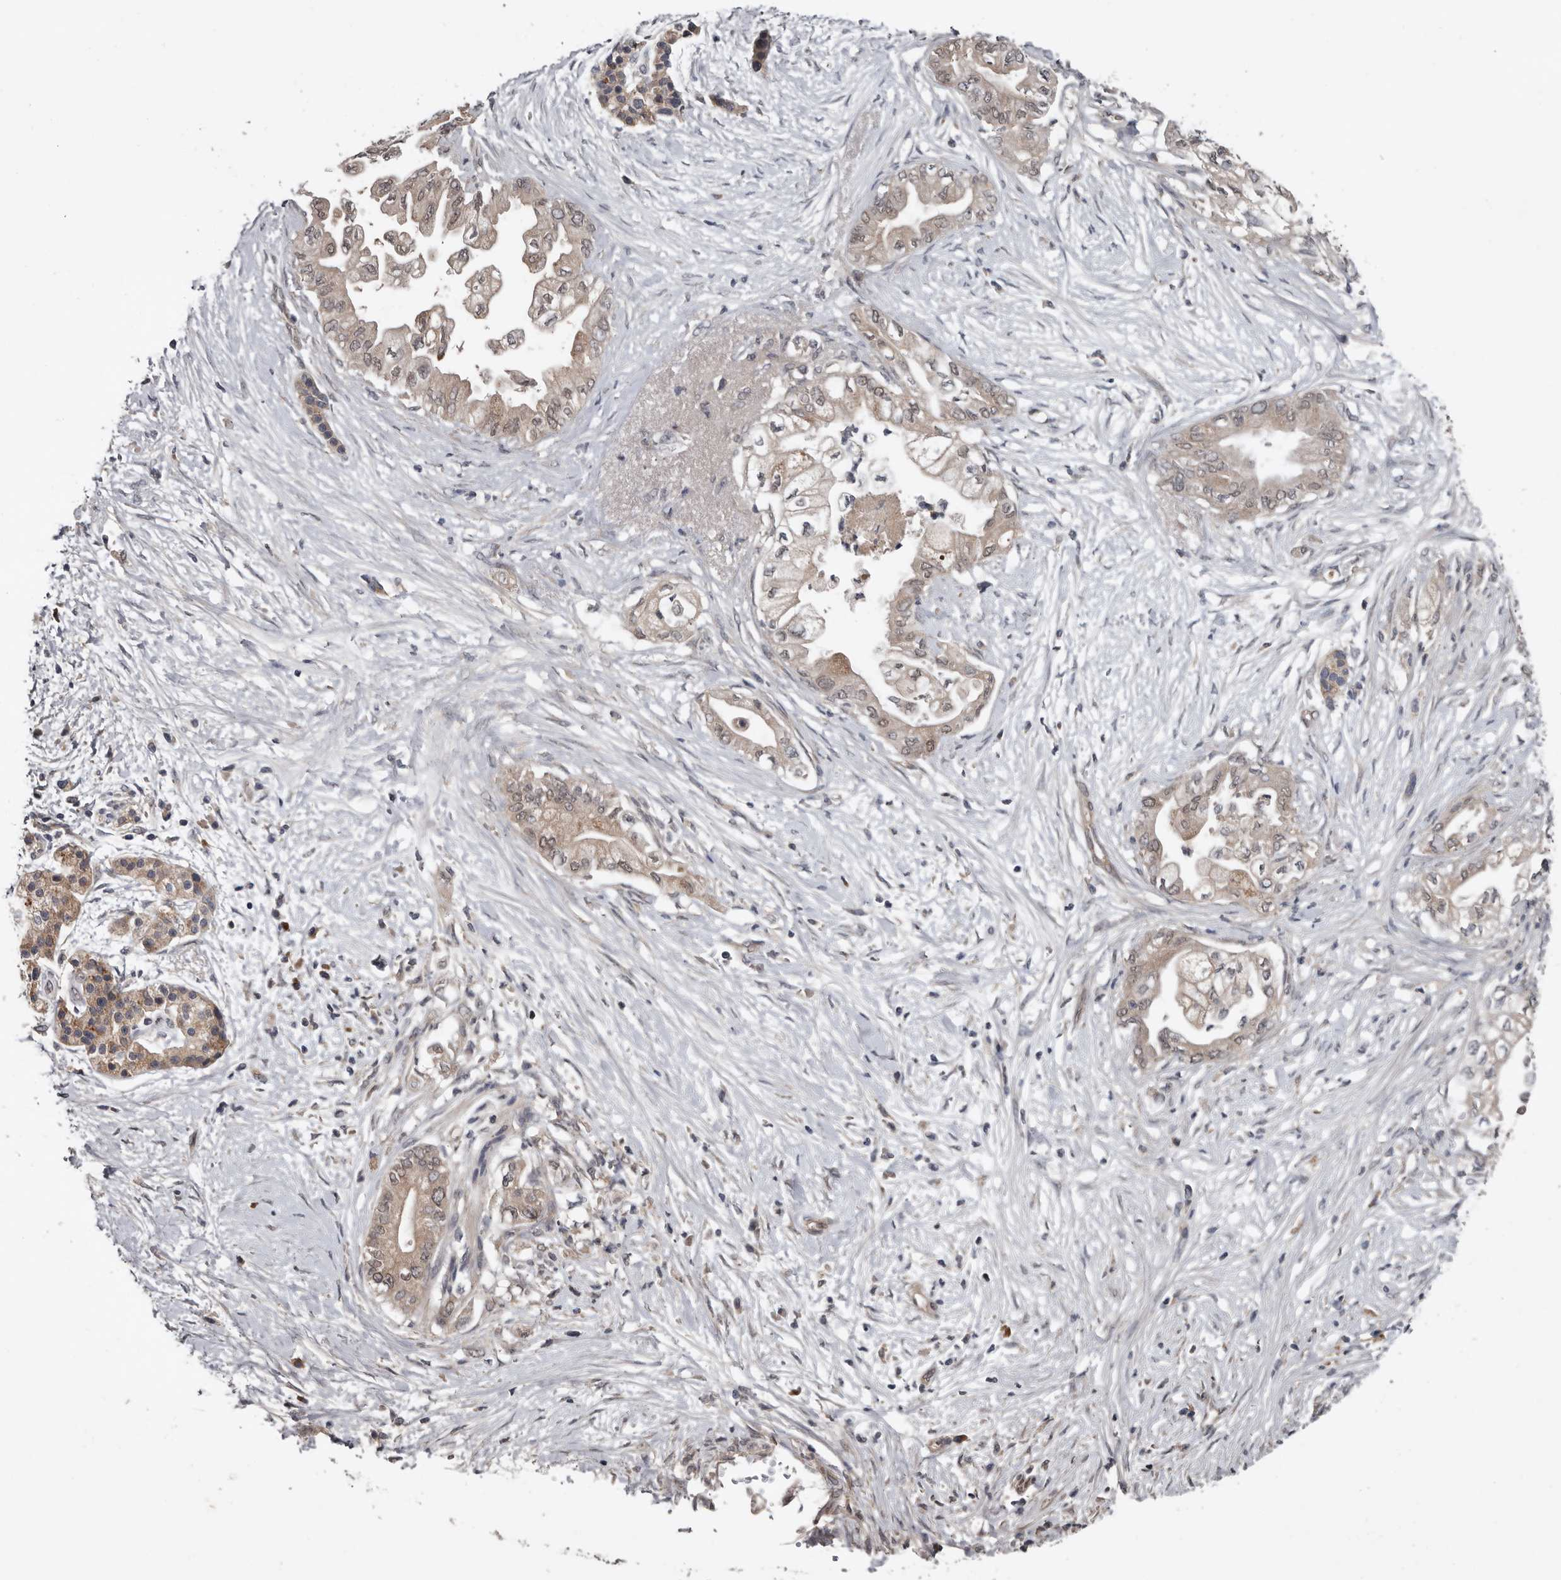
{"staining": {"intensity": "weak", "quantity": ">75%", "location": "cytoplasmic/membranous"}, "tissue": "pancreatic cancer", "cell_type": "Tumor cells", "image_type": "cancer", "snomed": [{"axis": "morphology", "description": "Normal tissue, NOS"}, {"axis": "morphology", "description": "Adenocarcinoma, NOS"}, {"axis": "topography", "description": "Pancreas"}, {"axis": "topography", "description": "Duodenum"}], "caption": "Brown immunohistochemical staining in pancreatic cancer (adenocarcinoma) displays weak cytoplasmic/membranous staining in approximately >75% of tumor cells. (Brightfield microscopy of DAB IHC at high magnification).", "gene": "DNAJB4", "patient": {"sex": "female", "age": 60}}